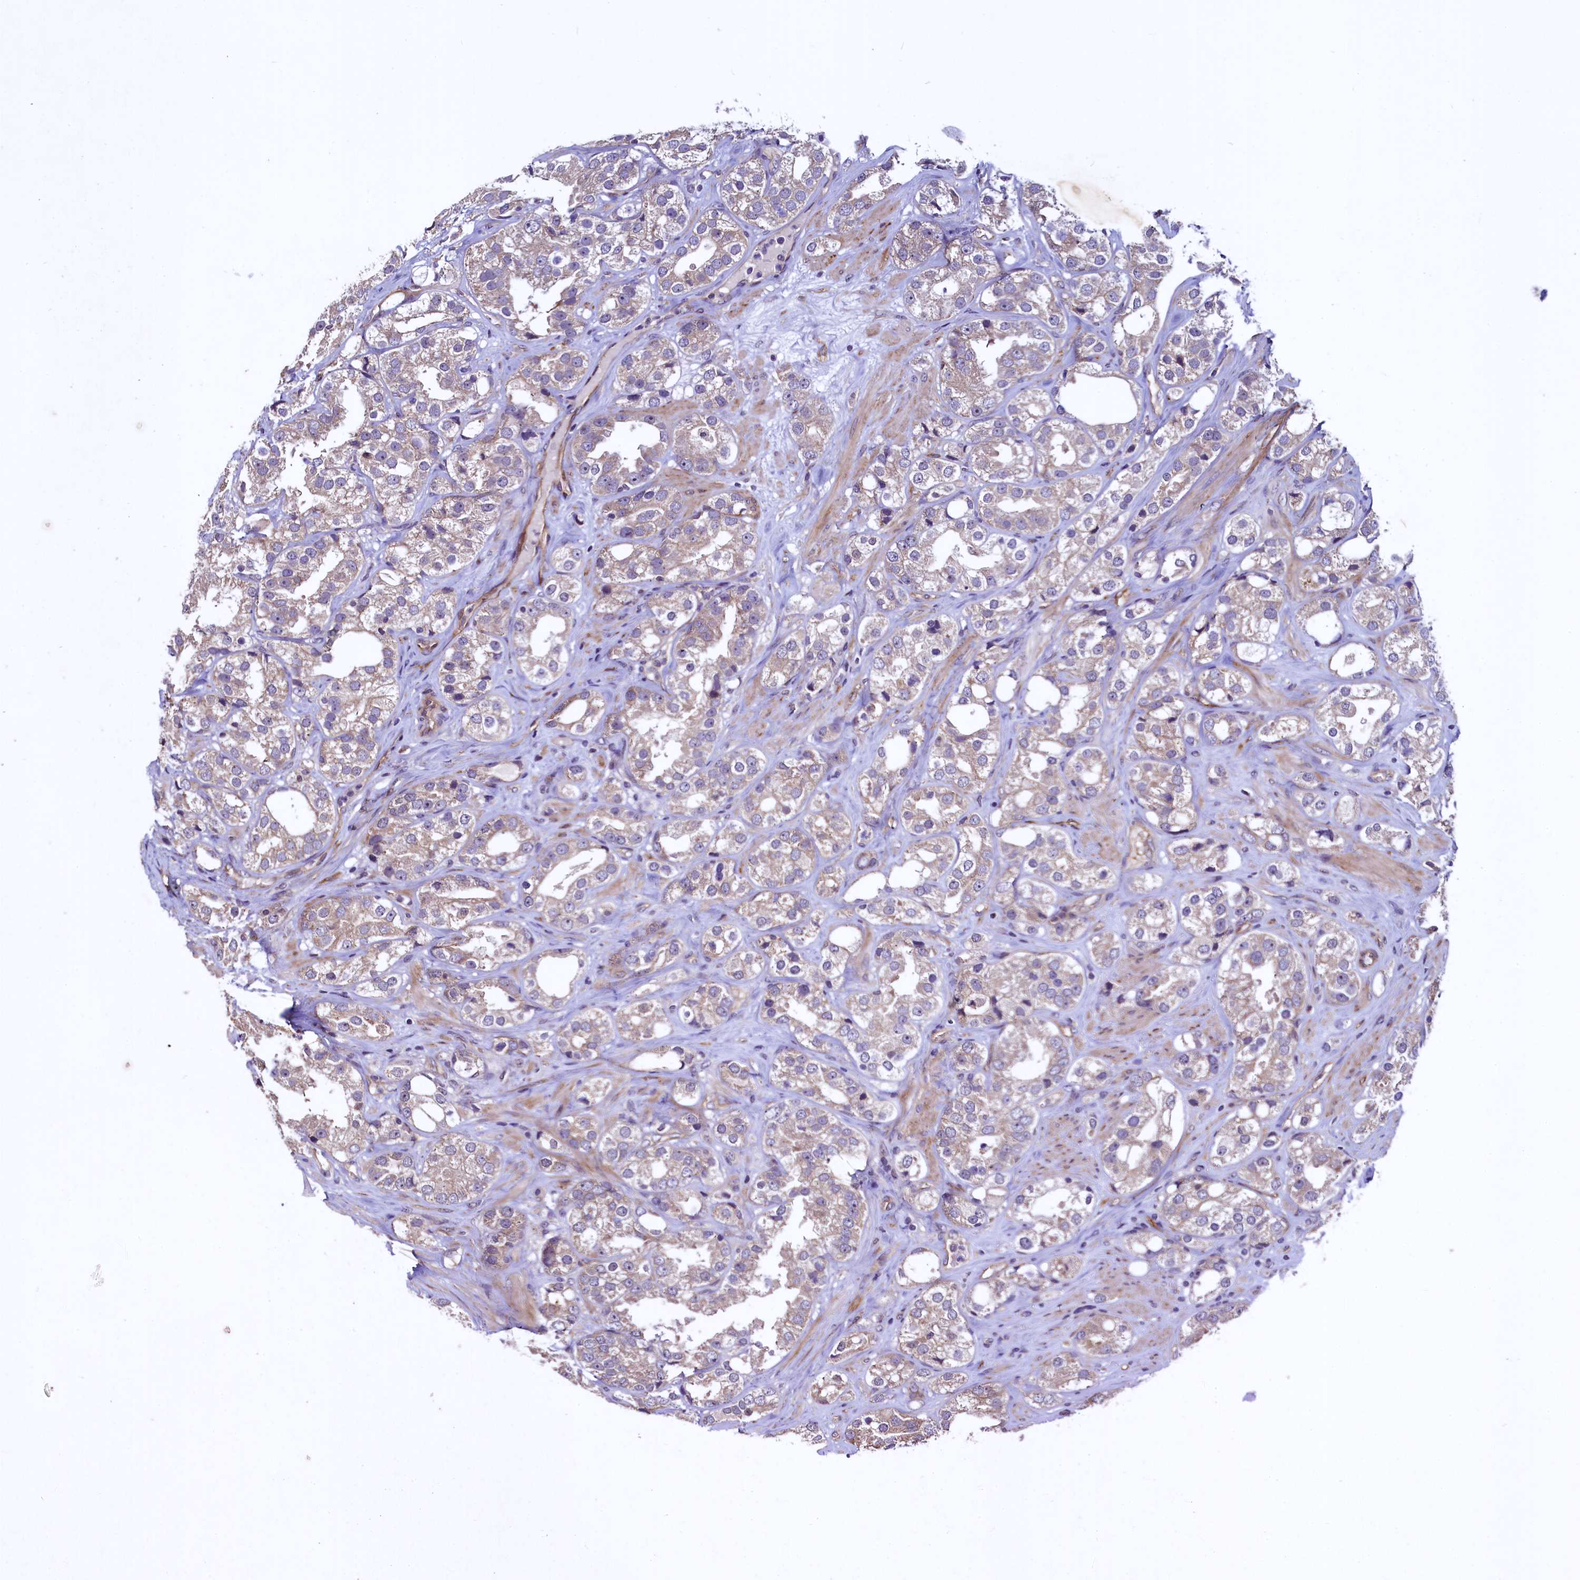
{"staining": {"intensity": "weak", "quantity": "25%-75%", "location": "cytoplasmic/membranous"}, "tissue": "prostate cancer", "cell_type": "Tumor cells", "image_type": "cancer", "snomed": [{"axis": "morphology", "description": "Adenocarcinoma, NOS"}, {"axis": "topography", "description": "Prostate"}], "caption": "There is low levels of weak cytoplasmic/membranous staining in tumor cells of prostate cancer, as demonstrated by immunohistochemical staining (brown color).", "gene": "PALM", "patient": {"sex": "male", "age": 79}}